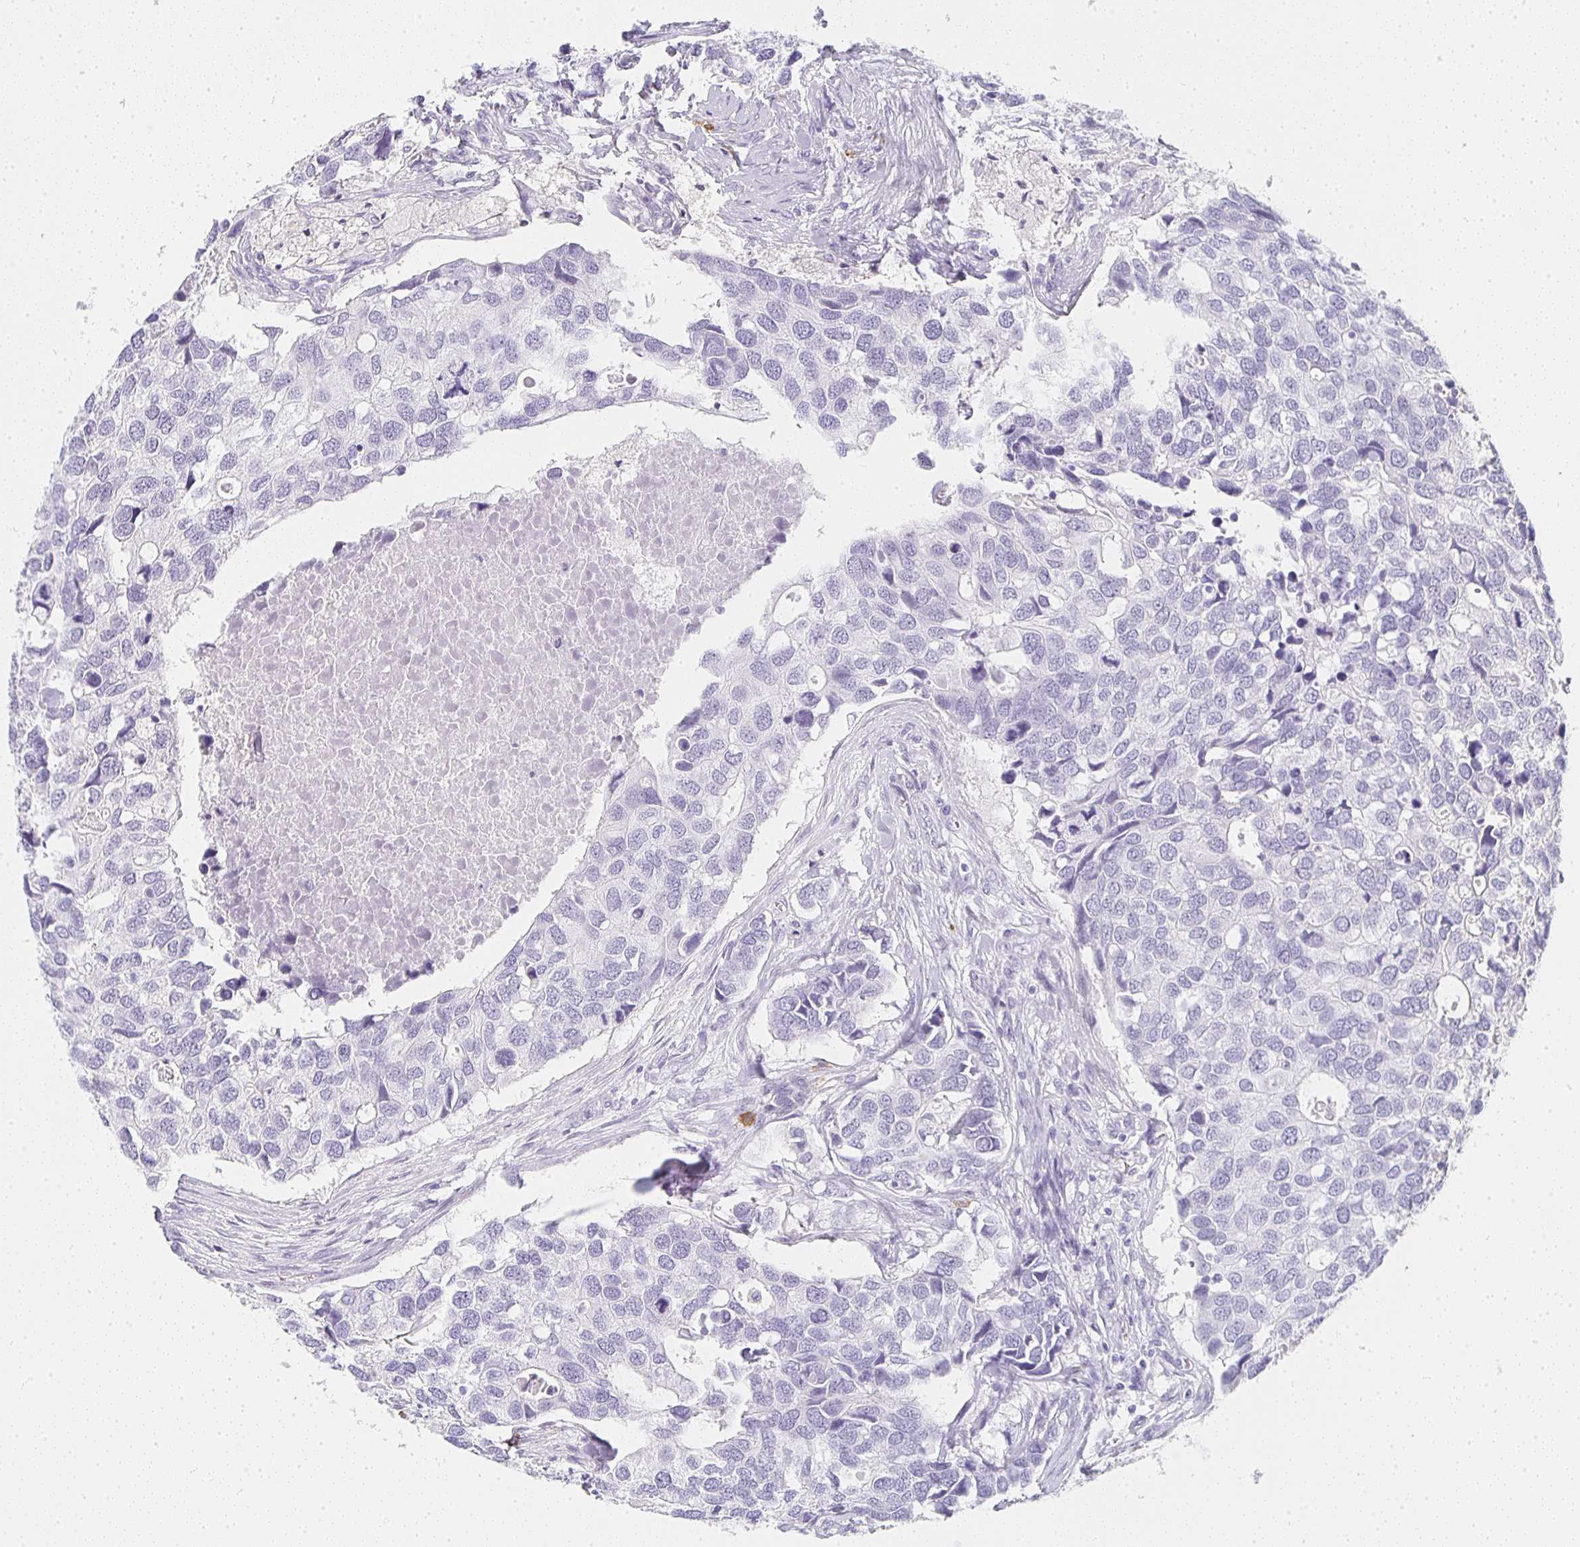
{"staining": {"intensity": "negative", "quantity": "none", "location": "none"}, "tissue": "breast cancer", "cell_type": "Tumor cells", "image_type": "cancer", "snomed": [{"axis": "morphology", "description": "Duct carcinoma"}, {"axis": "topography", "description": "Breast"}], "caption": "This is a photomicrograph of IHC staining of intraductal carcinoma (breast), which shows no expression in tumor cells. (IHC, brightfield microscopy, high magnification).", "gene": "TPSD1", "patient": {"sex": "female", "age": 83}}